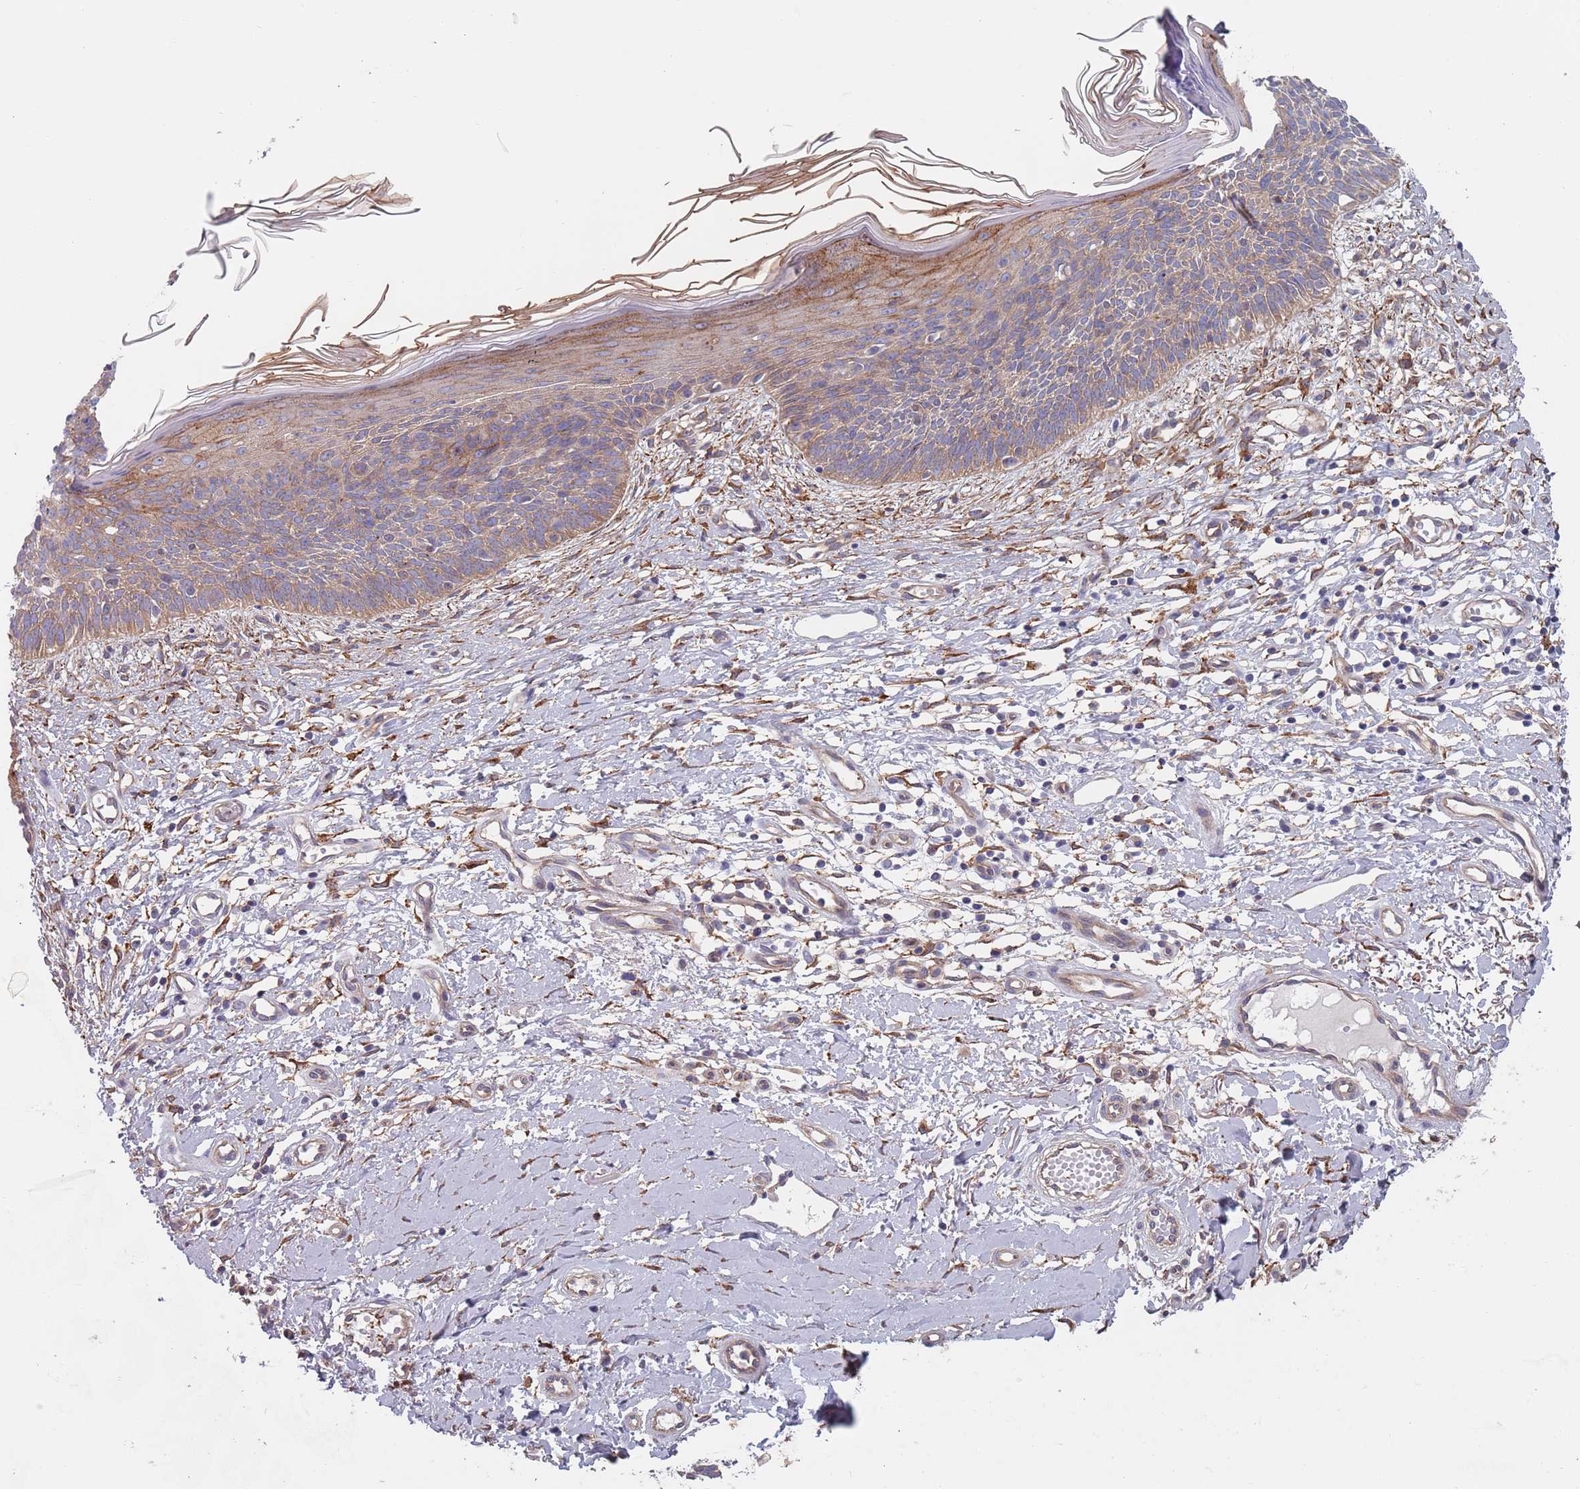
{"staining": {"intensity": "weak", "quantity": ">75%", "location": "cytoplasmic/membranous"}, "tissue": "skin cancer", "cell_type": "Tumor cells", "image_type": "cancer", "snomed": [{"axis": "morphology", "description": "Basal cell carcinoma"}, {"axis": "topography", "description": "Skin"}], "caption": "The immunohistochemical stain highlights weak cytoplasmic/membranous positivity in tumor cells of skin cancer tissue. The protein is shown in brown color, while the nuclei are stained blue.", "gene": "APPL2", "patient": {"sex": "male", "age": 78}}